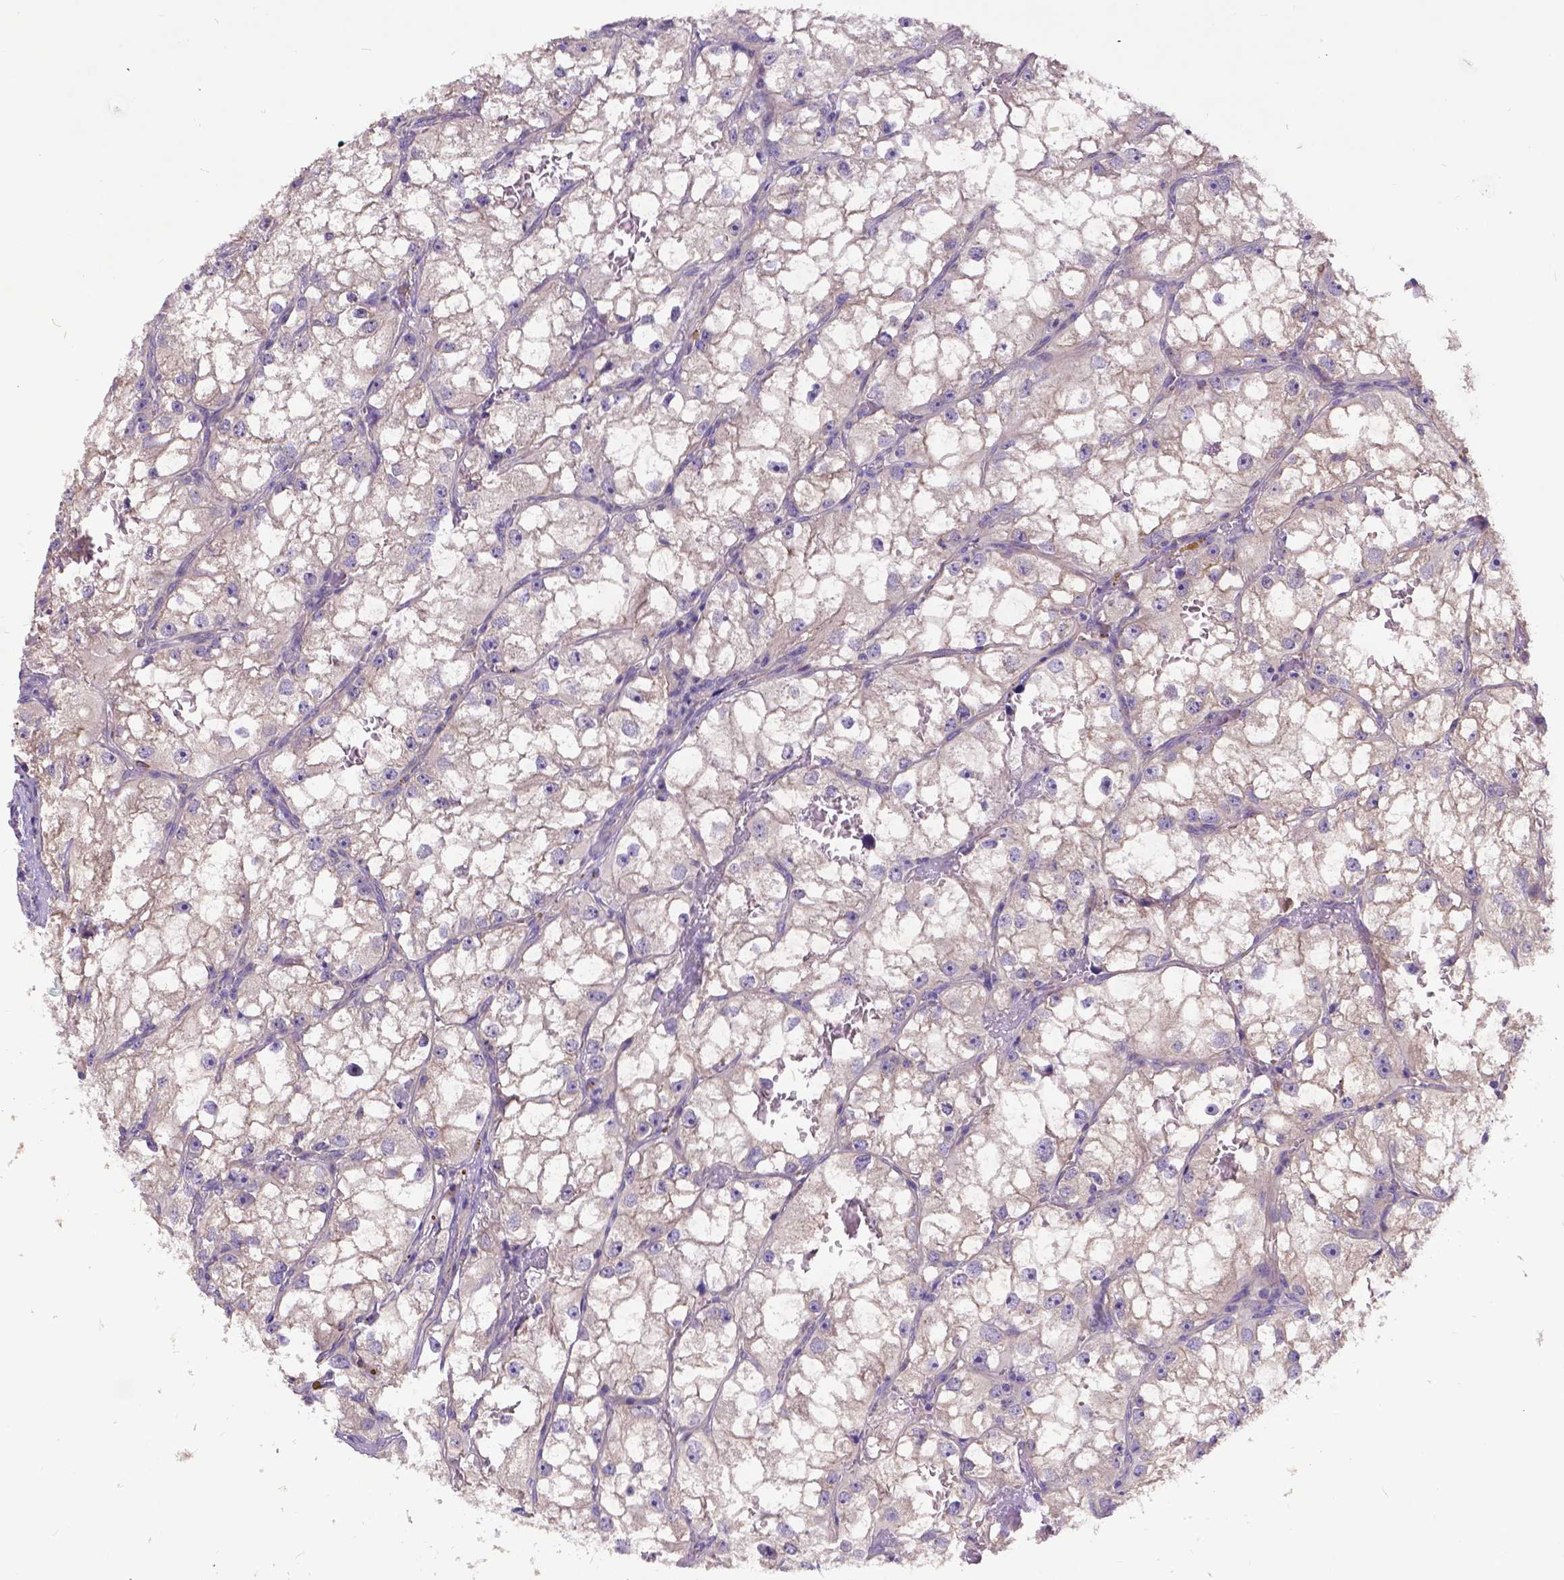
{"staining": {"intensity": "weak", "quantity": "25%-75%", "location": "cytoplasmic/membranous"}, "tissue": "renal cancer", "cell_type": "Tumor cells", "image_type": "cancer", "snomed": [{"axis": "morphology", "description": "Adenocarcinoma, NOS"}, {"axis": "topography", "description": "Kidney"}], "caption": "Immunohistochemical staining of renal cancer displays low levels of weak cytoplasmic/membranous protein staining in about 25%-75% of tumor cells. (DAB (3,3'-diaminobenzidine) = brown stain, brightfield microscopy at high magnification).", "gene": "DENND6A", "patient": {"sex": "male", "age": 59}}